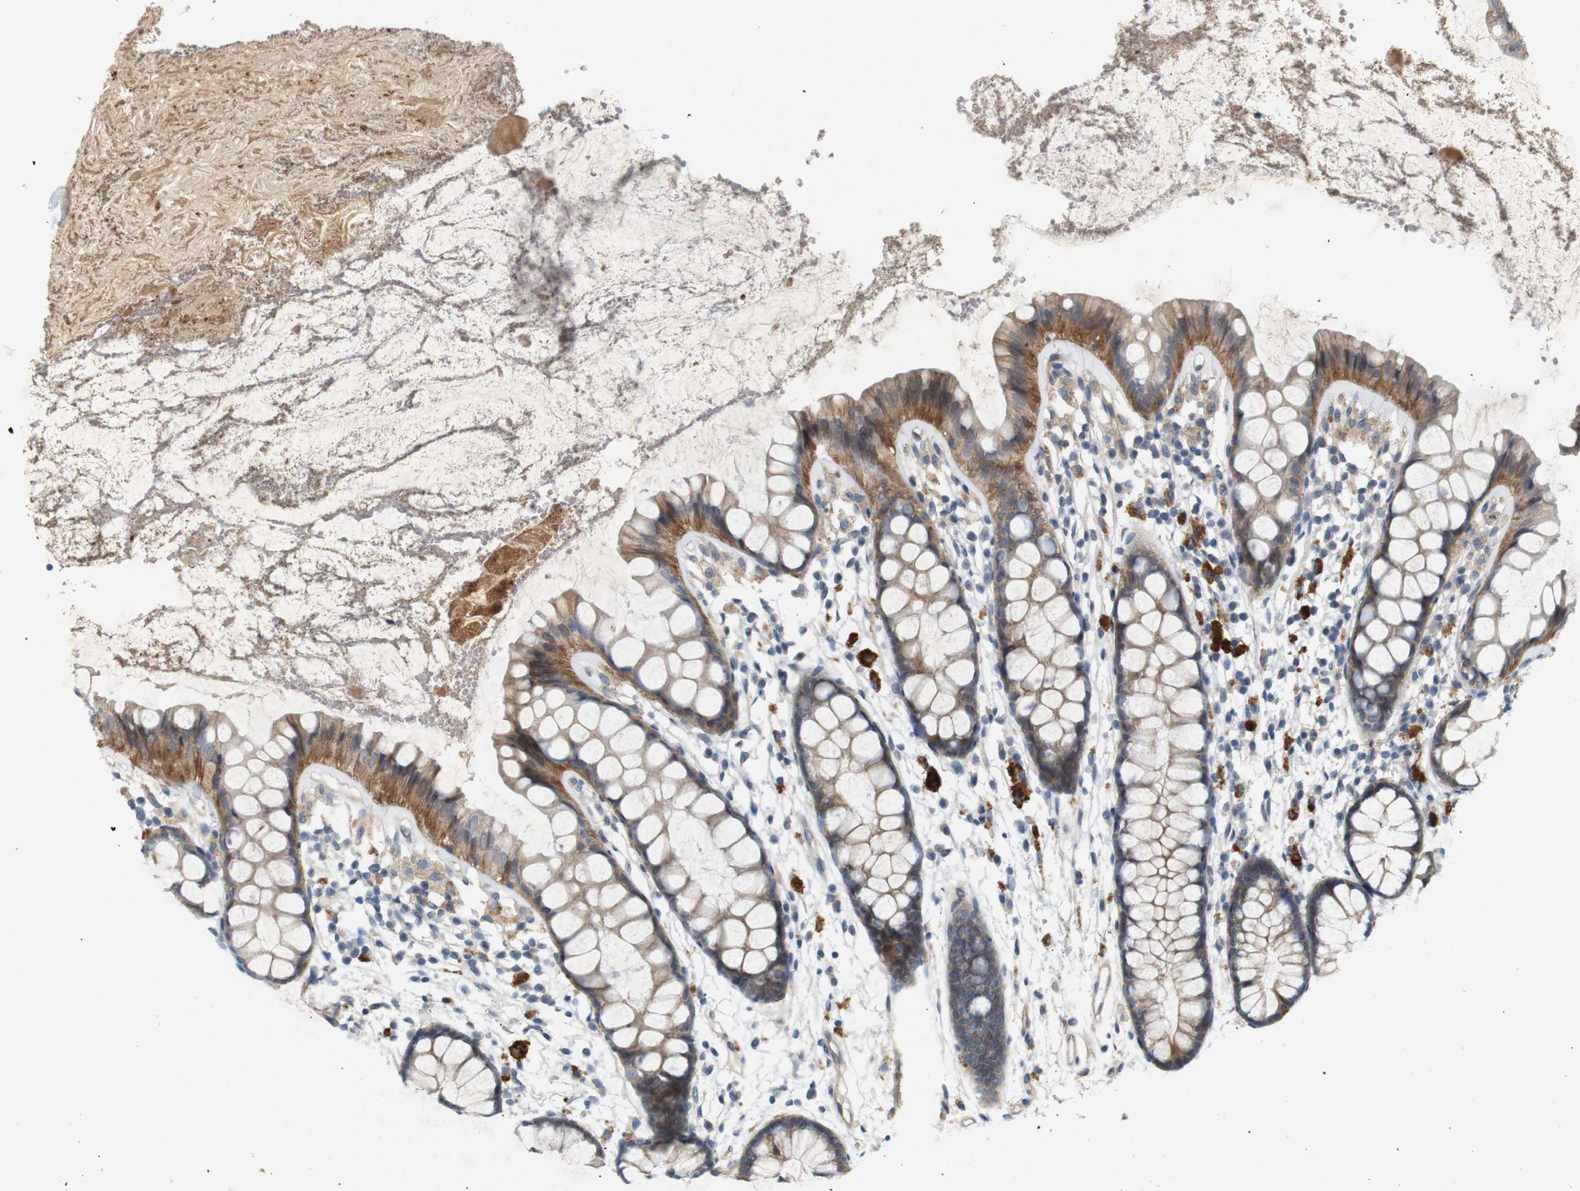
{"staining": {"intensity": "moderate", "quantity": ">75%", "location": "cytoplasmic/membranous"}, "tissue": "rectum", "cell_type": "Glandular cells", "image_type": "normal", "snomed": [{"axis": "morphology", "description": "Normal tissue, NOS"}, {"axis": "topography", "description": "Rectum"}], "caption": "Immunohistochemistry of benign rectum displays medium levels of moderate cytoplasmic/membranous expression in about >75% of glandular cells.", "gene": "PVR", "patient": {"sex": "female", "age": 66}}